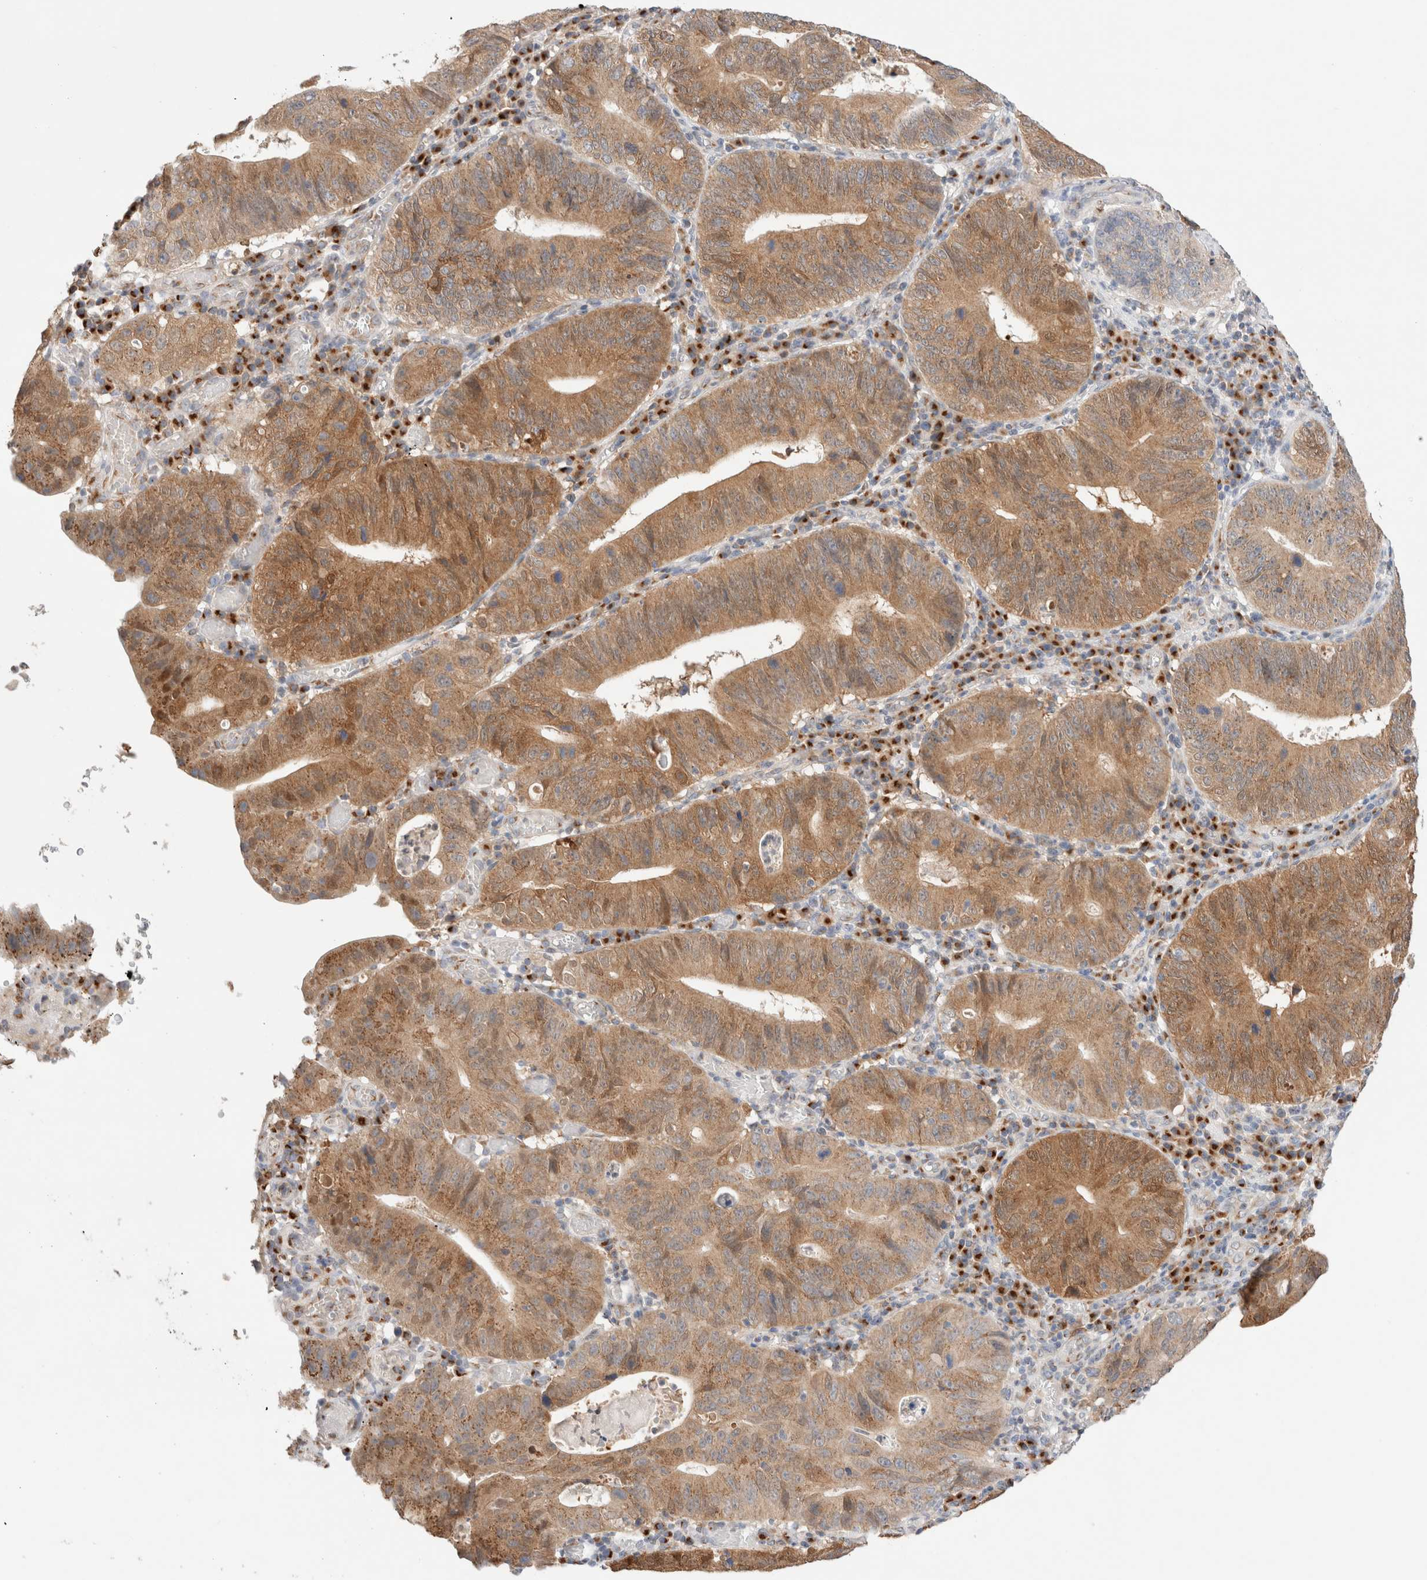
{"staining": {"intensity": "moderate", "quantity": ">75%", "location": "cytoplasmic/membranous"}, "tissue": "stomach cancer", "cell_type": "Tumor cells", "image_type": "cancer", "snomed": [{"axis": "morphology", "description": "Adenocarcinoma, NOS"}, {"axis": "topography", "description": "Stomach"}], "caption": "Stomach cancer stained with a protein marker shows moderate staining in tumor cells.", "gene": "LMAN2L", "patient": {"sex": "male", "age": 59}}